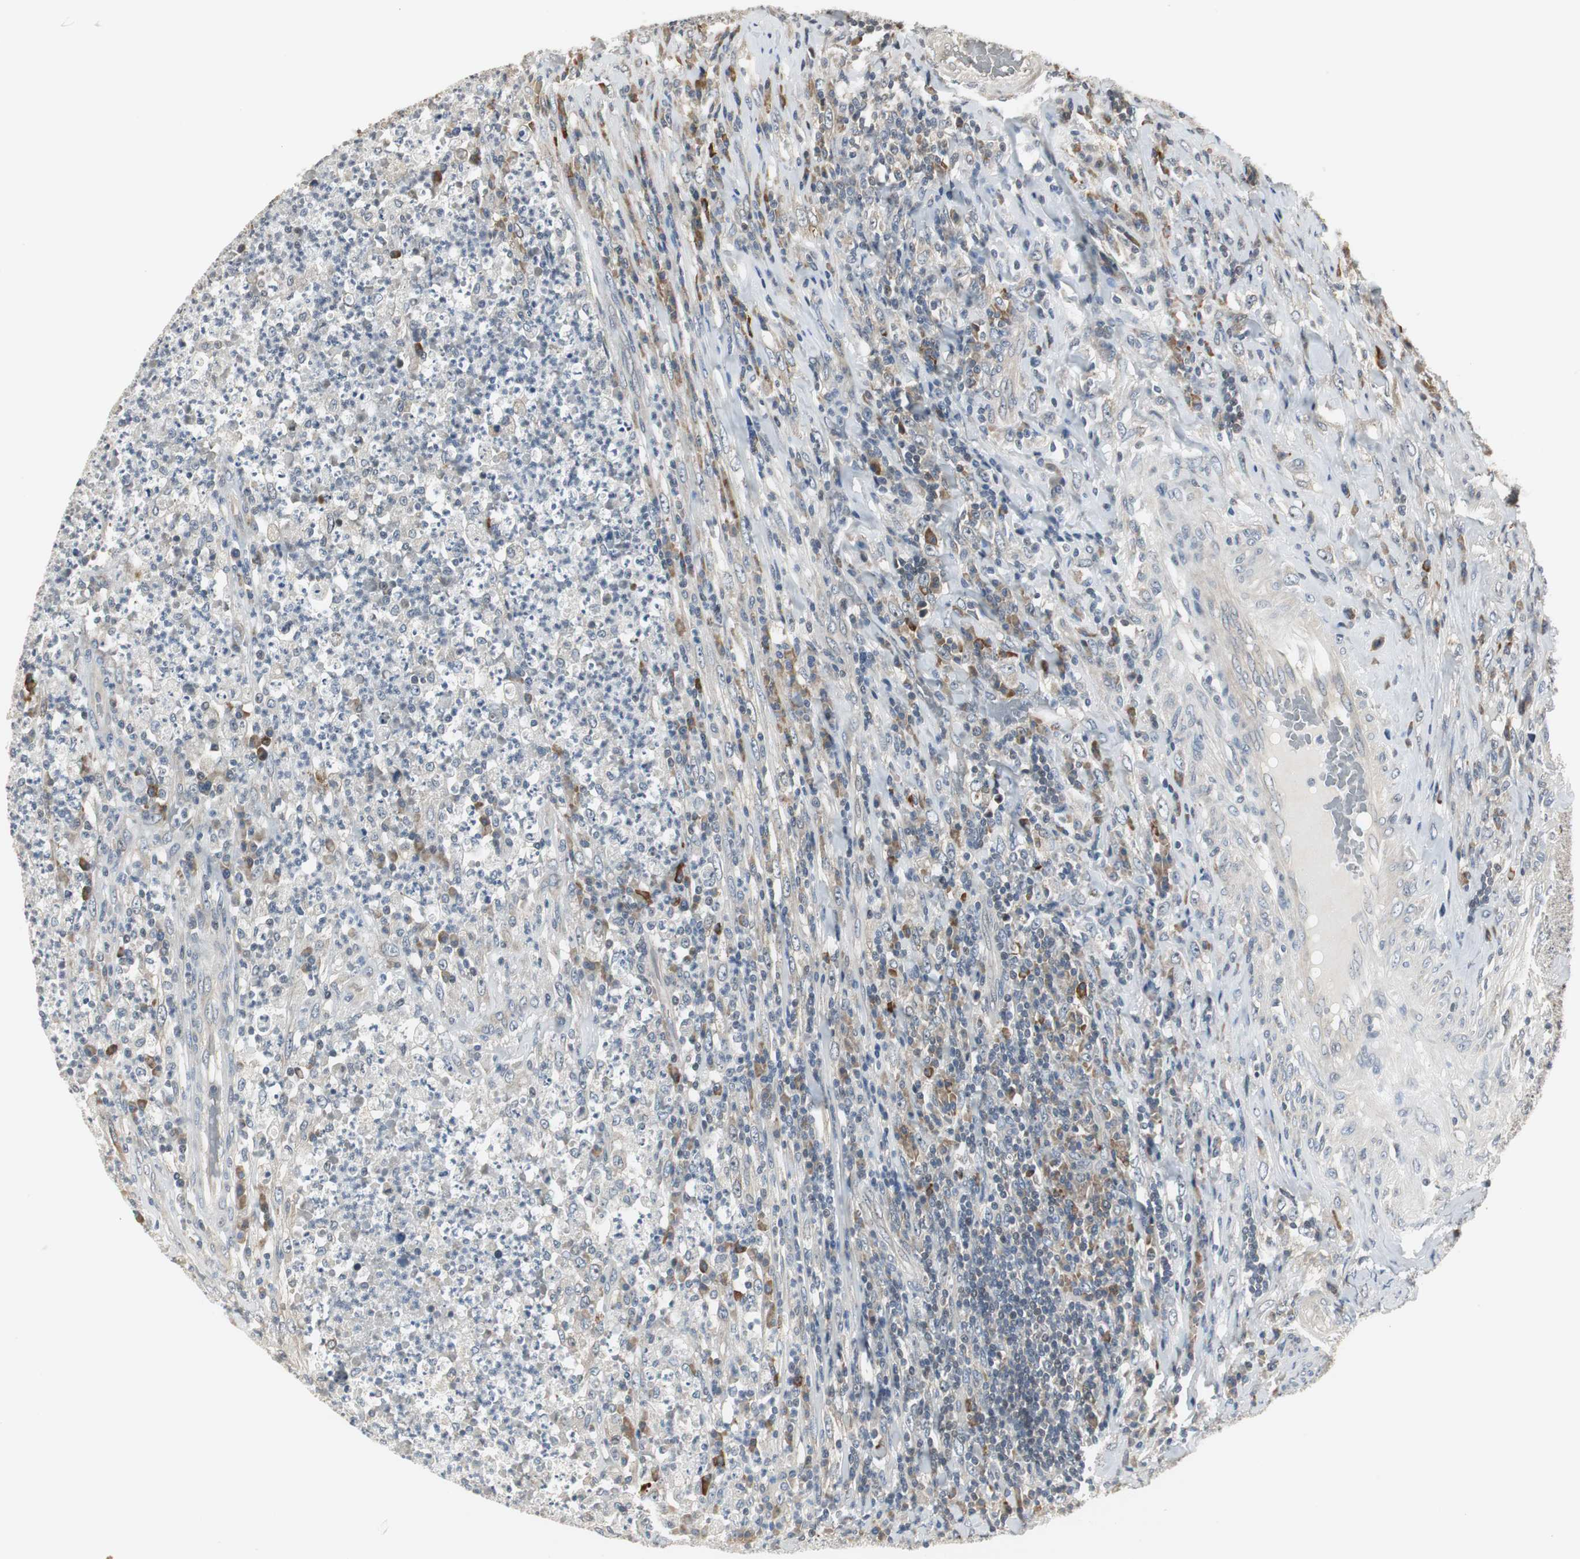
{"staining": {"intensity": "weak", "quantity": "25%-75%", "location": "cytoplasmic/membranous"}, "tissue": "testis cancer", "cell_type": "Tumor cells", "image_type": "cancer", "snomed": [{"axis": "morphology", "description": "Necrosis, NOS"}, {"axis": "morphology", "description": "Carcinoma, Embryonal, NOS"}, {"axis": "topography", "description": "Testis"}], "caption": "Weak cytoplasmic/membranous protein positivity is present in about 25%-75% of tumor cells in testis cancer.", "gene": "CCT5", "patient": {"sex": "male", "age": 19}}